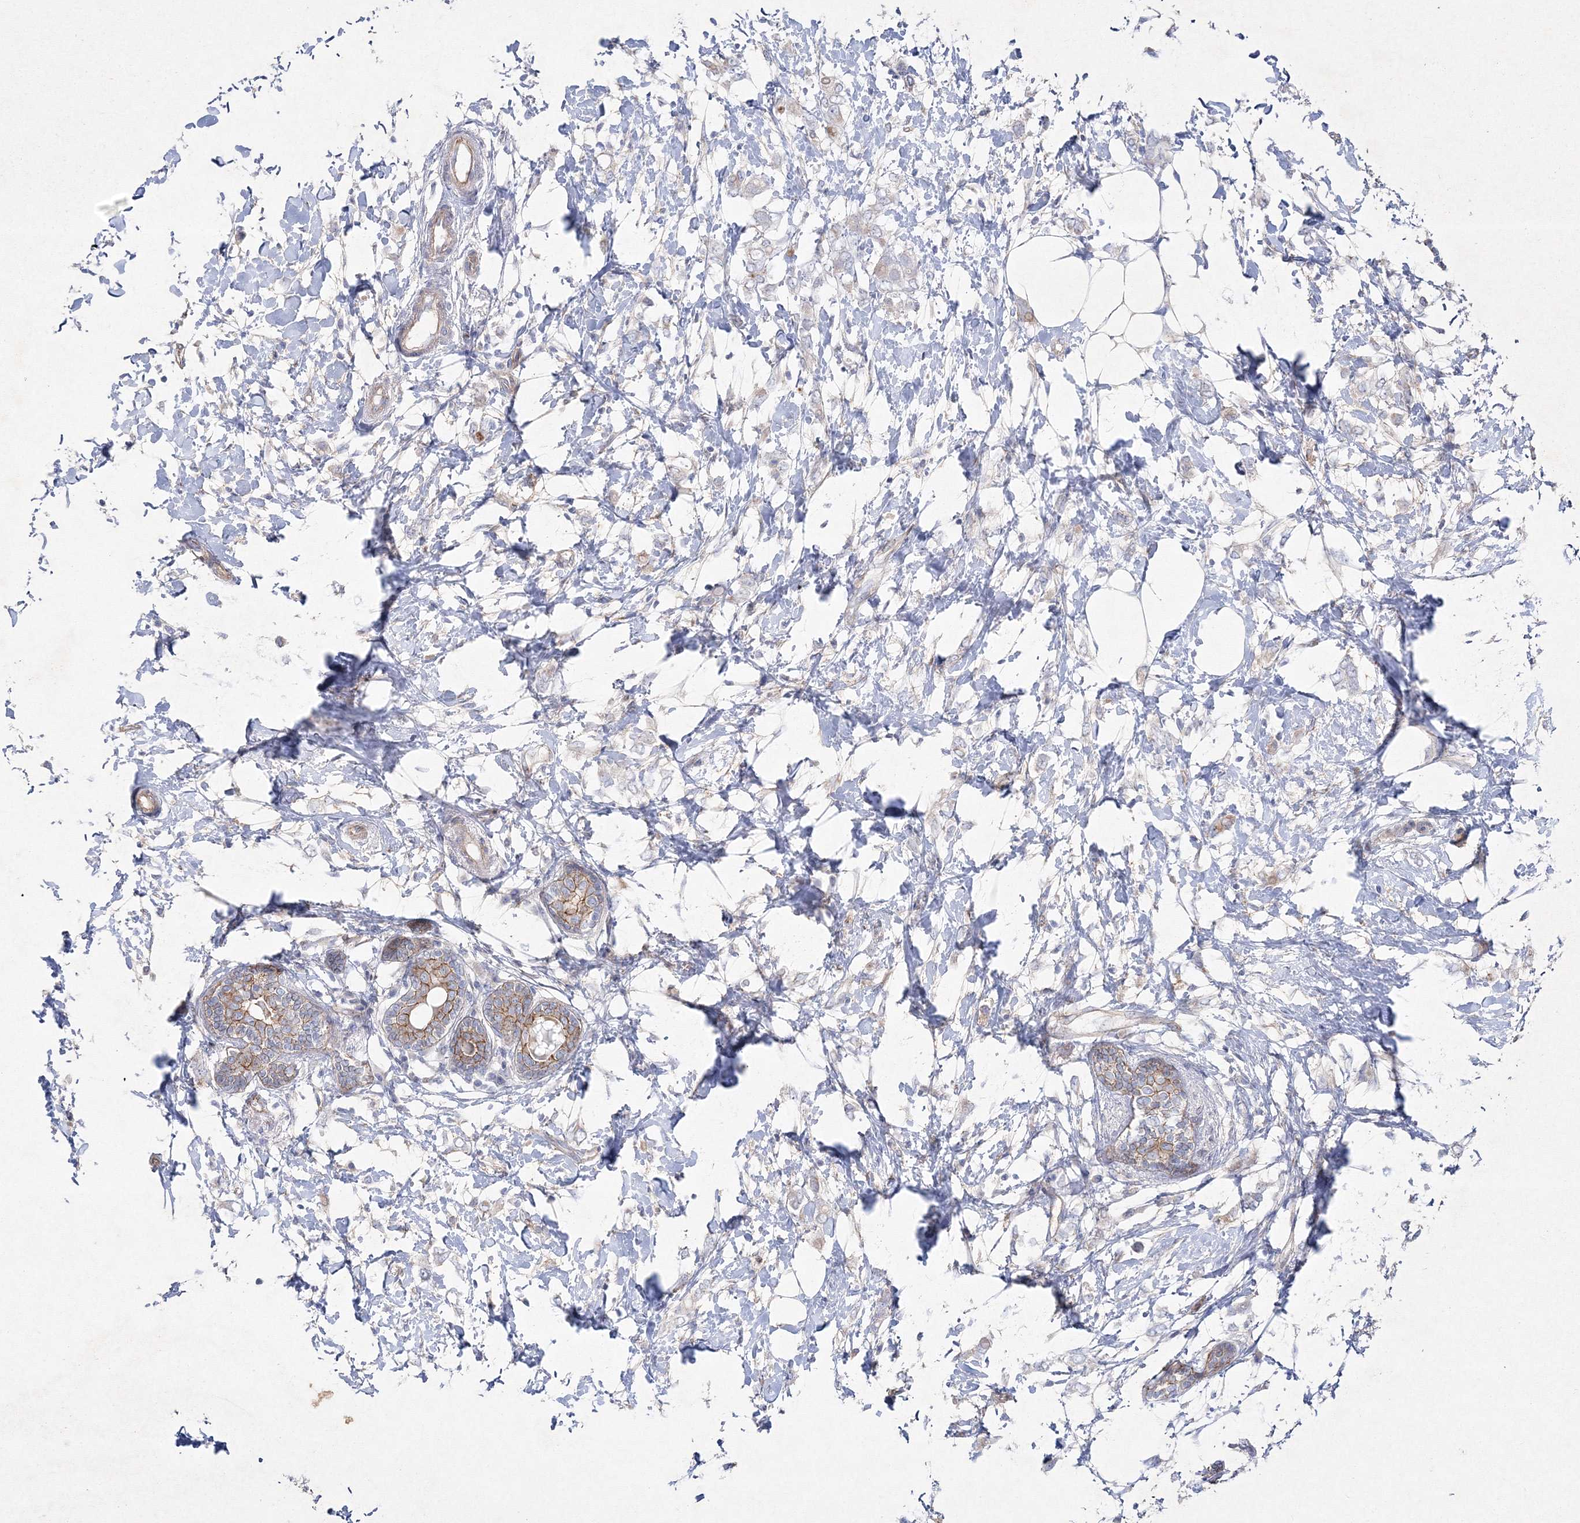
{"staining": {"intensity": "negative", "quantity": "none", "location": "none"}, "tissue": "breast cancer", "cell_type": "Tumor cells", "image_type": "cancer", "snomed": [{"axis": "morphology", "description": "Normal tissue, NOS"}, {"axis": "morphology", "description": "Lobular carcinoma"}, {"axis": "topography", "description": "Breast"}], "caption": "DAB (3,3'-diaminobenzidine) immunohistochemical staining of human breast cancer exhibits no significant expression in tumor cells.", "gene": "NAA40", "patient": {"sex": "female", "age": 47}}